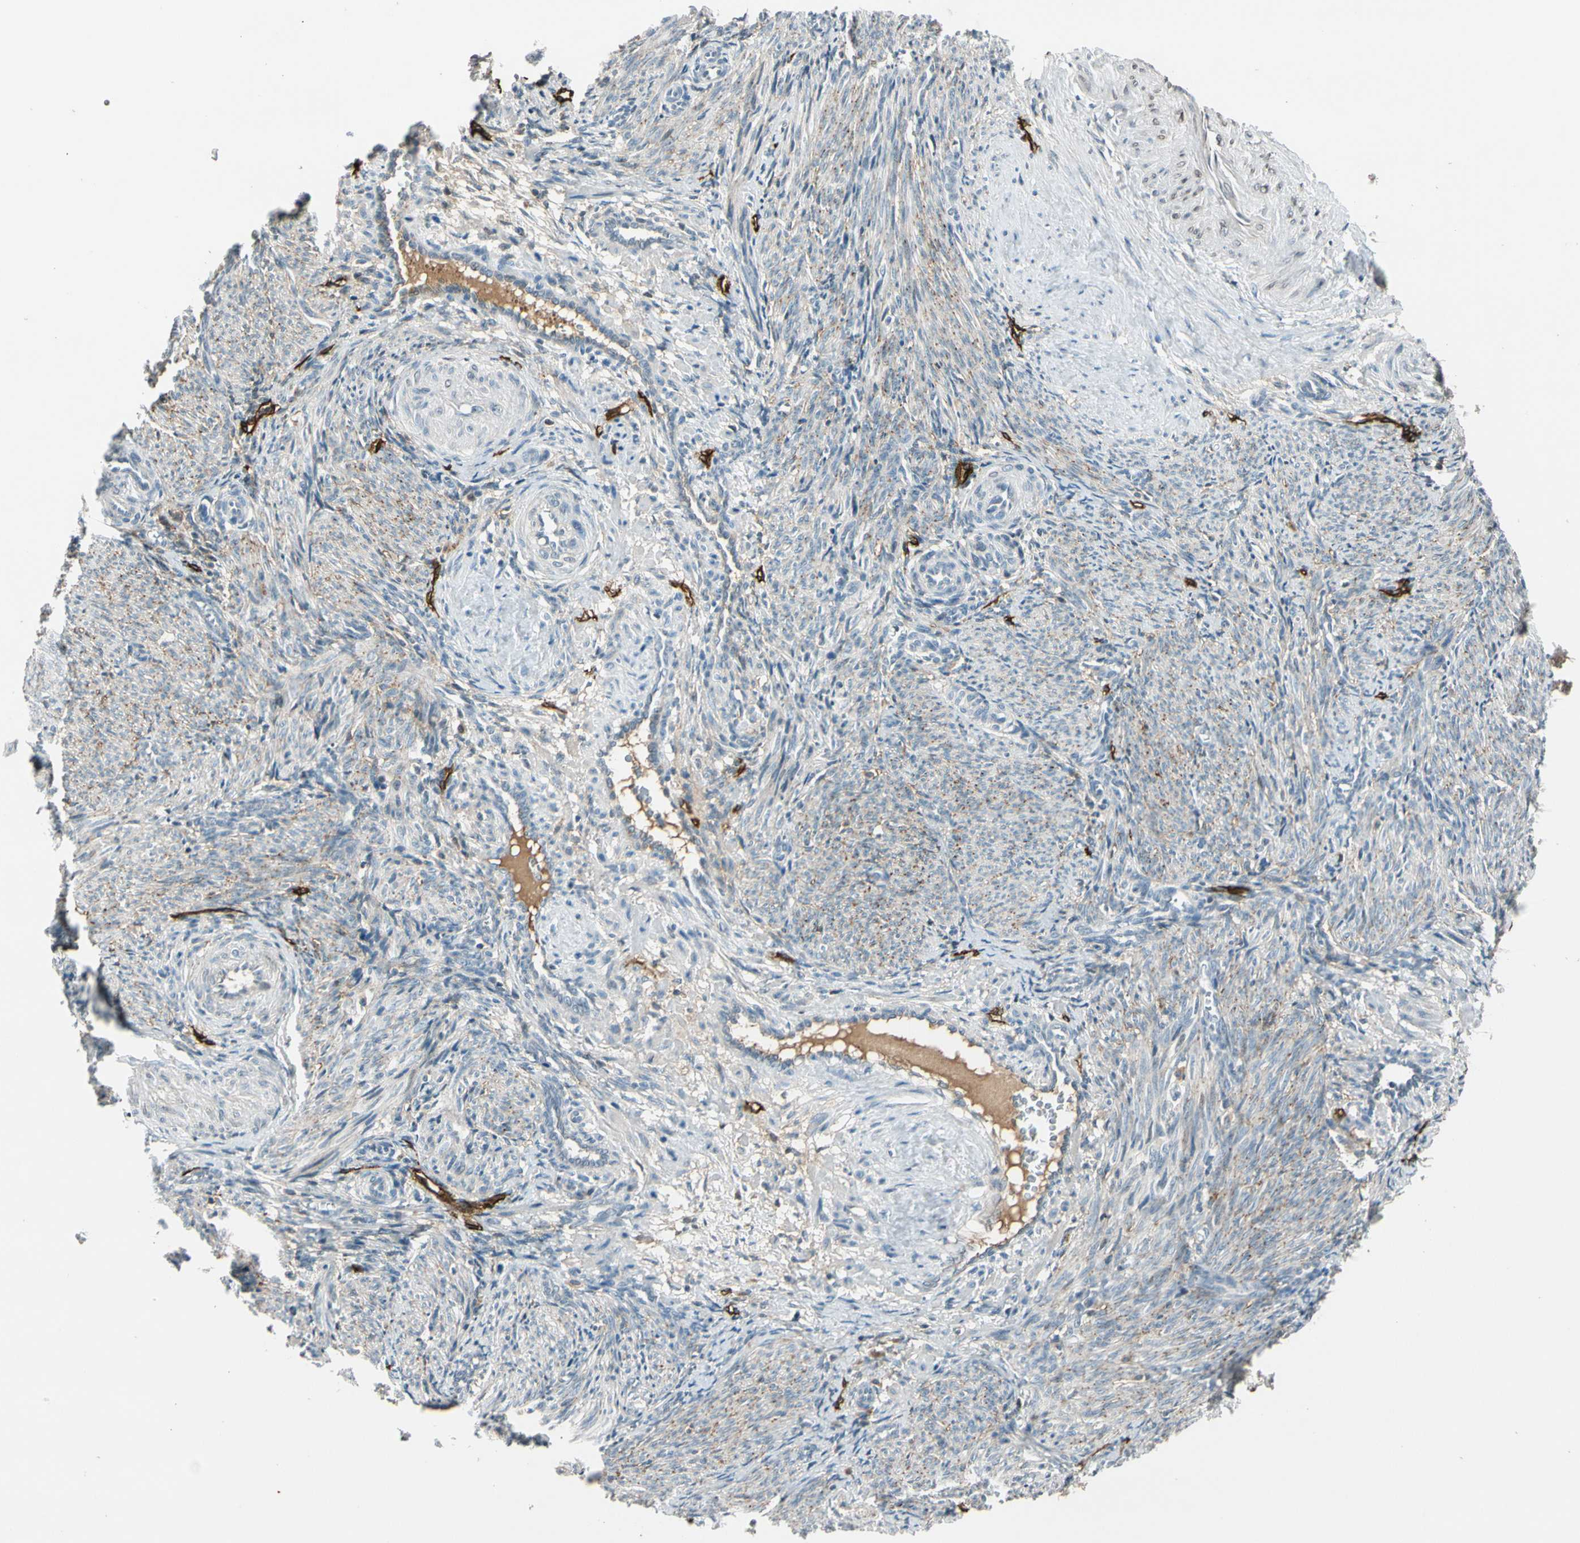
{"staining": {"intensity": "weak", "quantity": "25%-75%", "location": "cytoplasmic/membranous"}, "tissue": "smooth muscle", "cell_type": "Smooth muscle cells", "image_type": "normal", "snomed": [{"axis": "morphology", "description": "Normal tissue, NOS"}, {"axis": "topography", "description": "Endometrium"}], "caption": "Protein expression analysis of unremarkable human smooth muscle reveals weak cytoplasmic/membranous positivity in about 25%-75% of smooth muscle cells. (DAB (3,3'-diaminobenzidine) IHC, brown staining for protein, blue staining for nuclei).", "gene": "PDPN", "patient": {"sex": "female", "age": 33}}